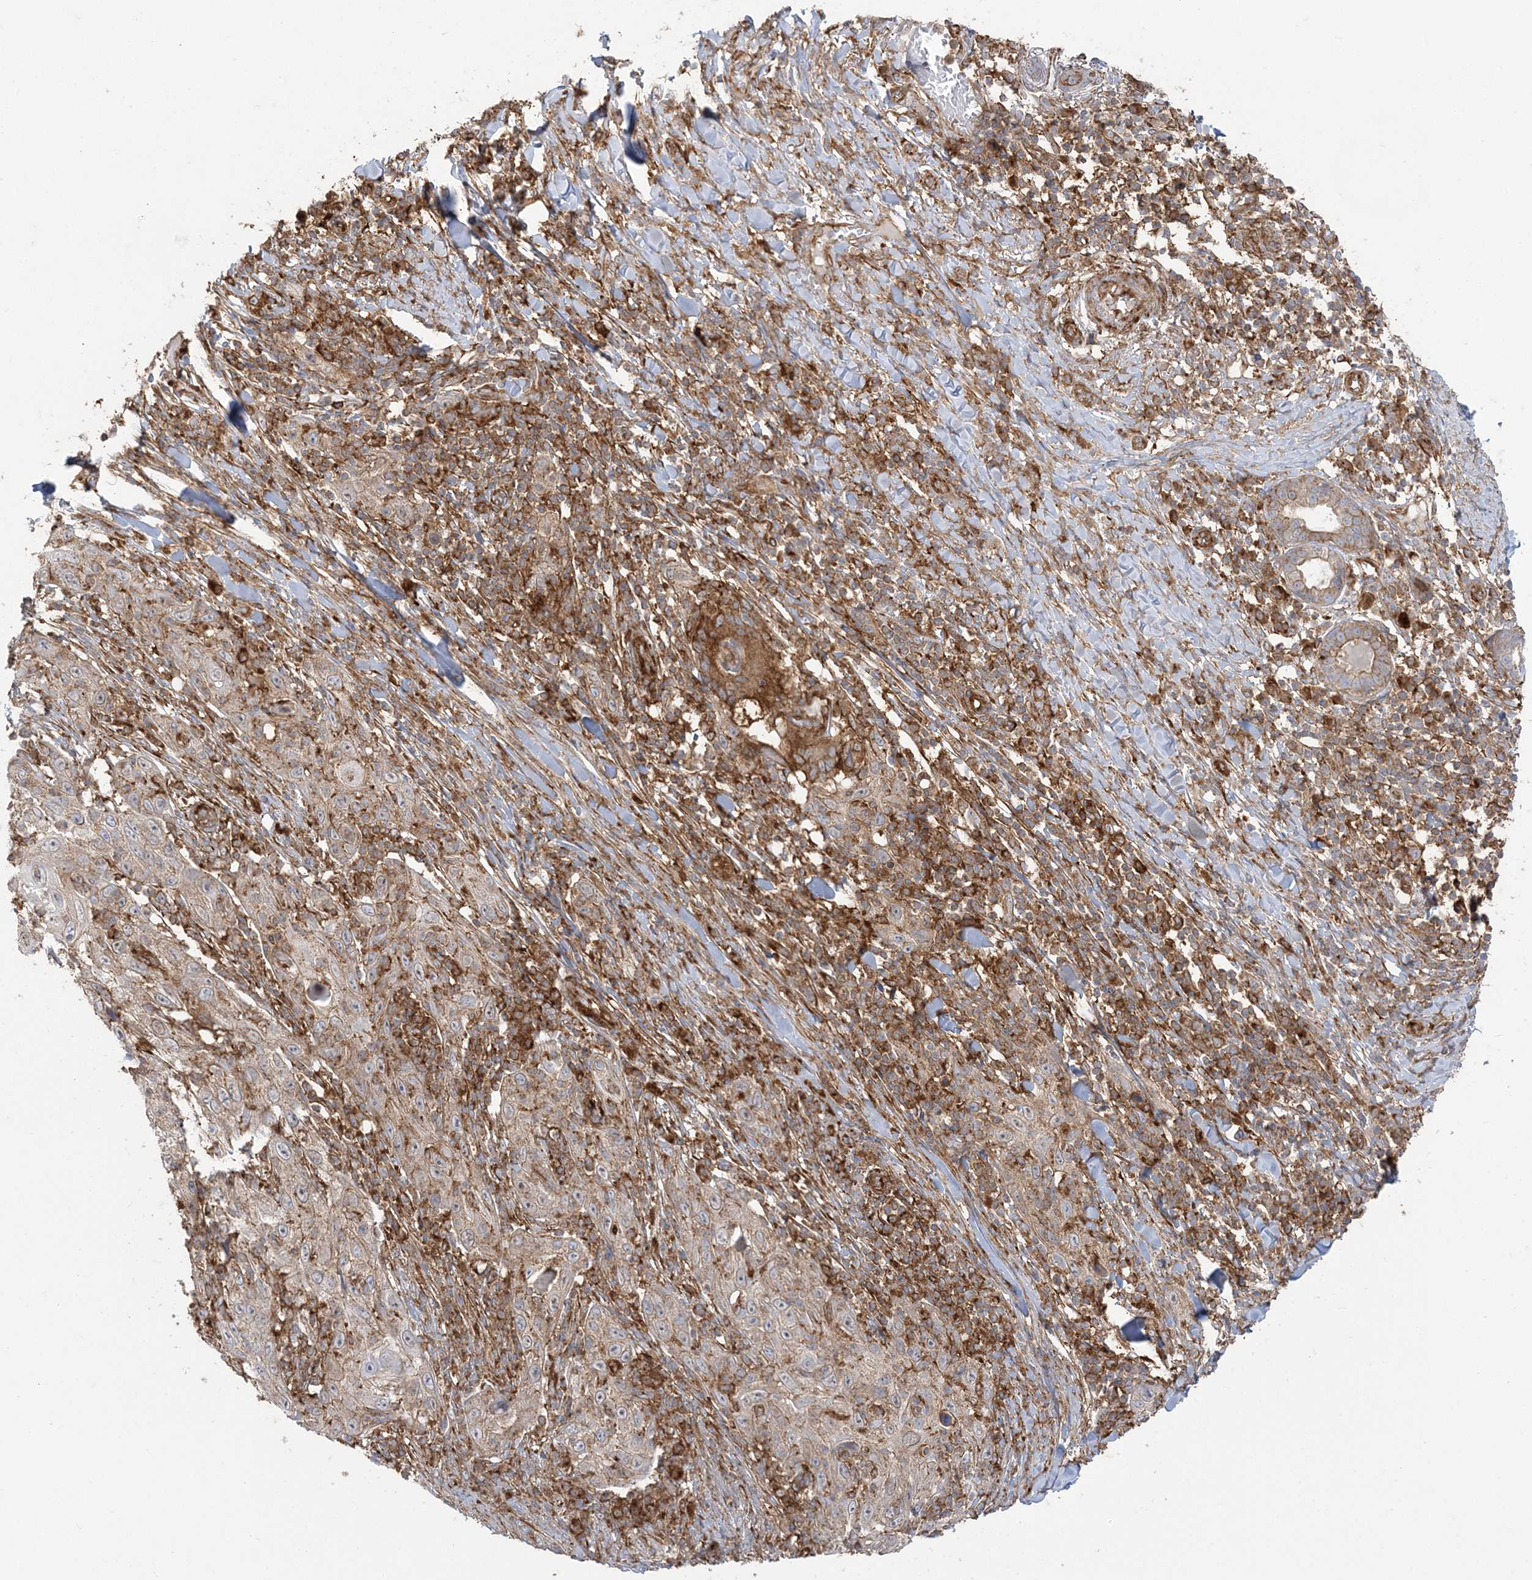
{"staining": {"intensity": "moderate", "quantity": ">75%", "location": "cytoplasmic/membranous"}, "tissue": "skin cancer", "cell_type": "Tumor cells", "image_type": "cancer", "snomed": [{"axis": "morphology", "description": "Squamous cell carcinoma, NOS"}, {"axis": "topography", "description": "Skin"}], "caption": "The histopathology image exhibits a brown stain indicating the presence of a protein in the cytoplasmic/membranous of tumor cells in skin cancer.", "gene": "DERL3", "patient": {"sex": "female", "age": 88}}